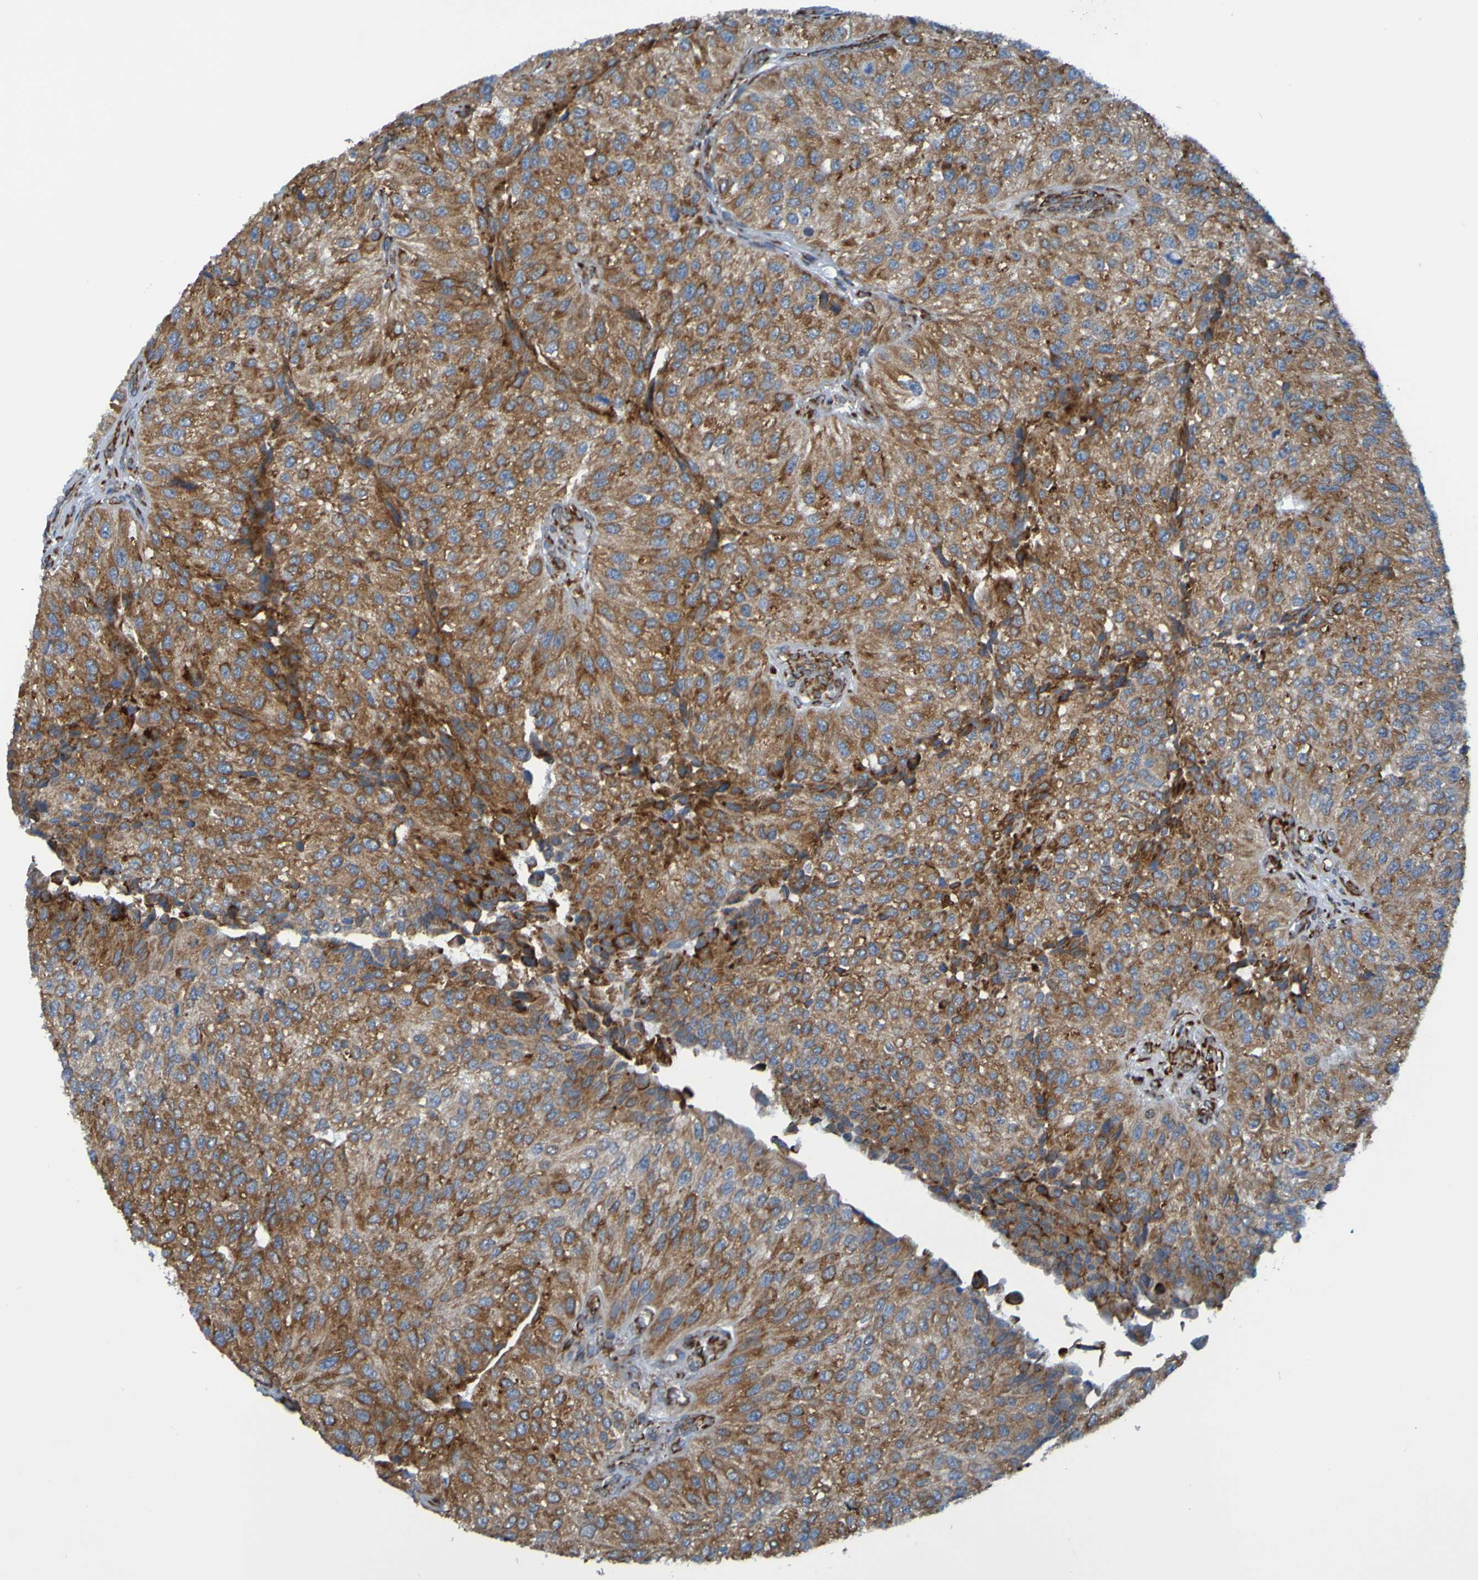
{"staining": {"intensity": "moderate", "quantity": ">75%", "location": "cytoplasmic/membranous"}, "tissue": "urothelial cancer", "cell_type": "Tumor cells", "image_type": "cancer", "snomed": [{"axis": "morphology", "description": "Urothelial carcinoma, High grade"}, {"axis": "topography", "description": "Kidney"}, {"axis": "topography", "description": "Urinary bladder"}], "caption": "Immunohistochemistry image of neoplastic tissue: human urothelial cancer stained using immunohistochemistry reveals medium levels of moderate protein expression localized specifically in the cytoplasmic/membranous of tumor cells, appearing as a cytoplasmic/membranous brown color.", "gene": "SSR1", "patient": {"sex": "male", "age": 77}}